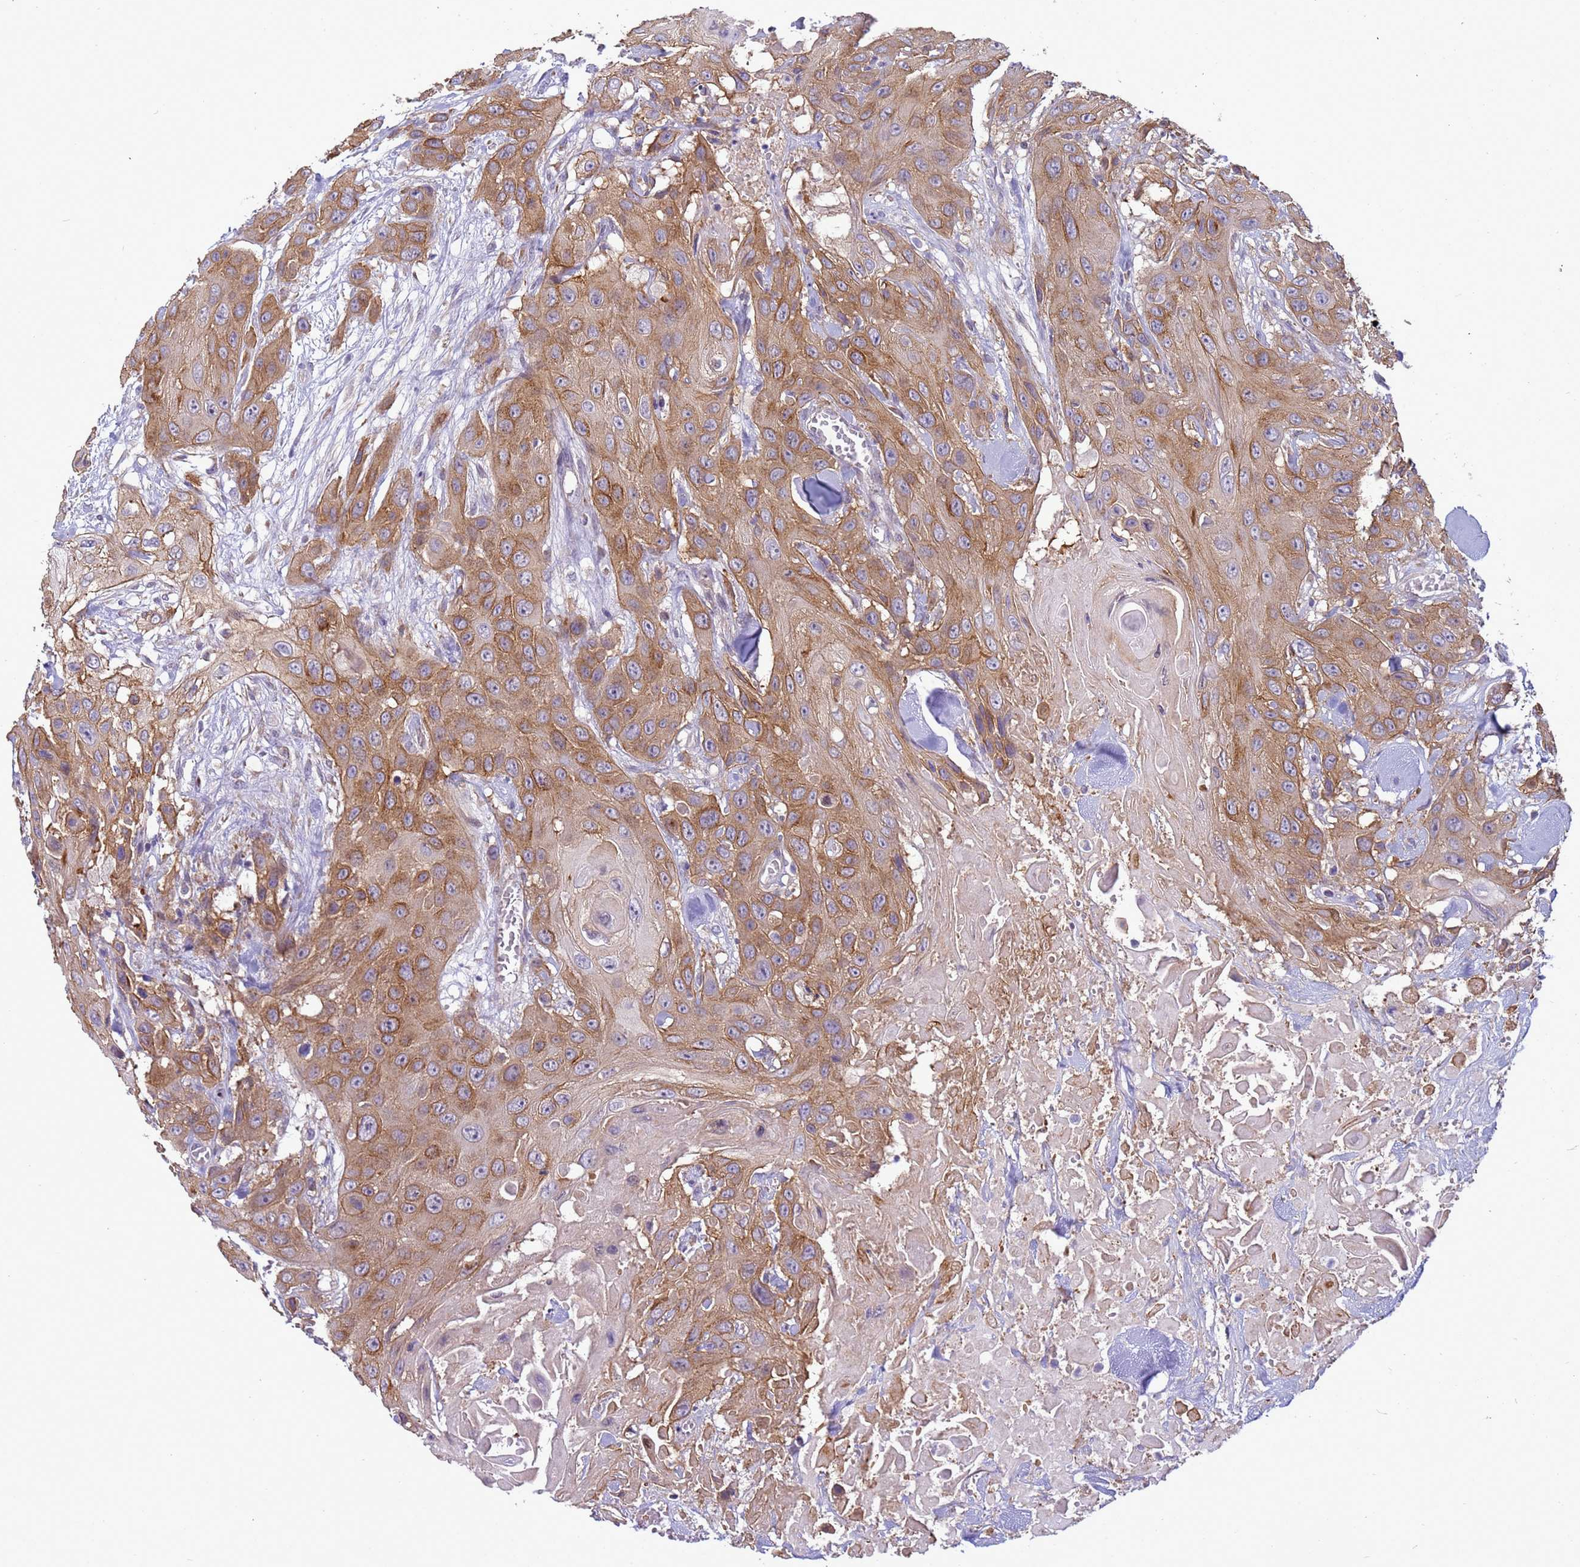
{"staining": {"intensity": "moderate", "quantity": ">75%", "location": "cytoplasmic/membranous"}, "tissue": "head and neck cancer", "cell_type": "Tumor cells", "image_type": "cancer", "snomed": [{"axis": "morphology", "description": "Squamous cell carcinoma, NOS"}, {"axis": "topography", "description": "Head-Neck"}], "caption": "Immunohistochemistry staining of squamous cell carcinoma (head and neck), which reveals medium levels of moderate cytoplasmic/membranous positivity in approximately >75% of tumor cells indicating moderate cytoplasmic/membranous protein staining. The staining was performed using DAB (brown) for protein detection and nuclei were counterstained in hematoxylin (blue).", "gene": "ITGB4", "patient": {"sex": "male", "age": 81}}